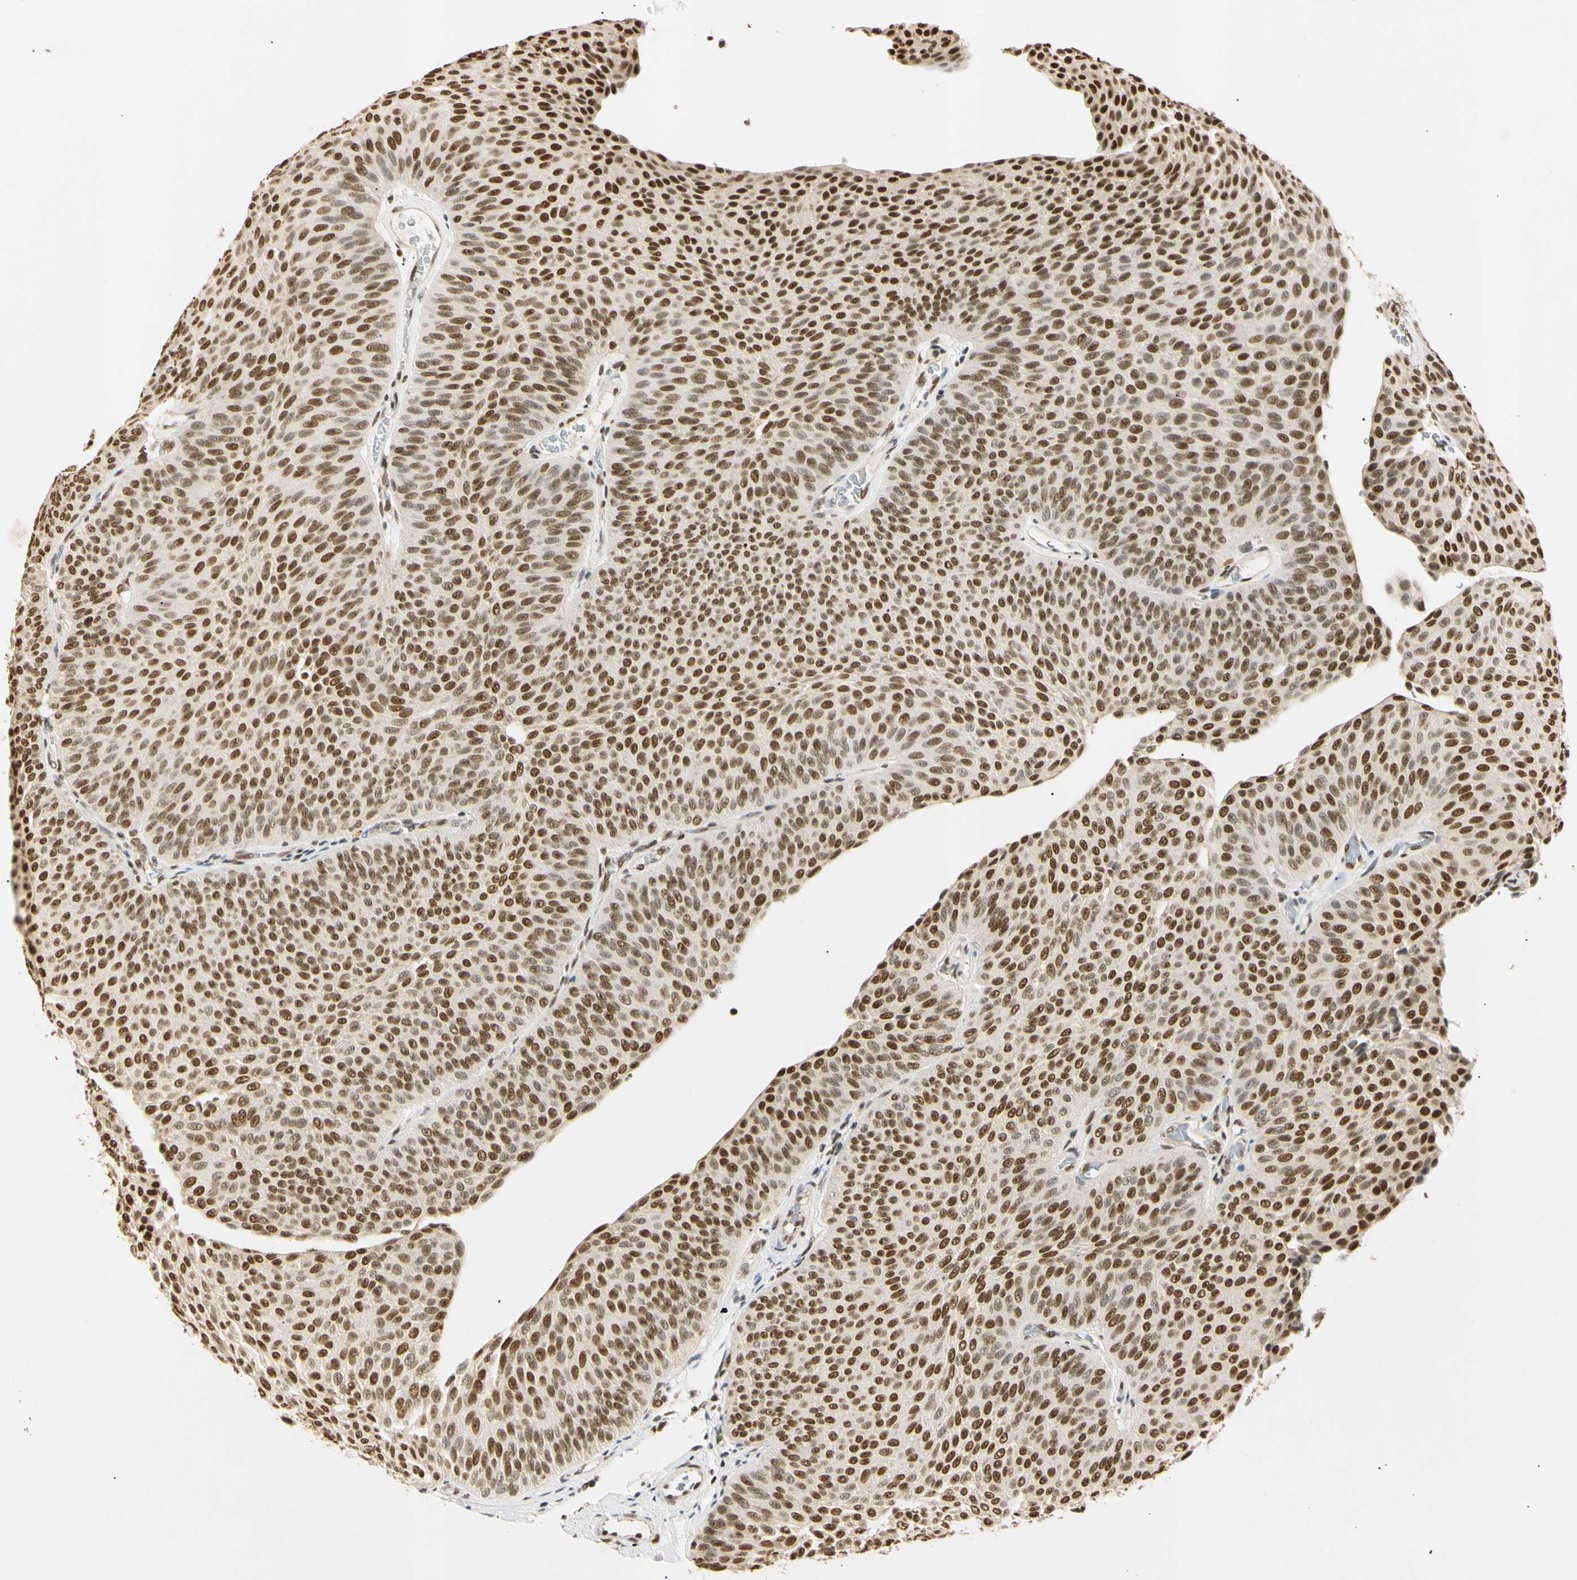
{"staining": {"intensity": "strong", "quantity": ">75%", "location": "nuclear"}, "tissue": "urothelial cancer", "cell_type": "Tumor cells", "image_type": "cancer", "snomed": [{"axis": "morphology", "description": "Urothelial carcinoma, Low grade"}, {"axis": "topography", "description": "Urinary bladder"}], "caption": "Urothelial cancer tissue reveals strong nuclear staining in approximately >75% of tumor cells, visualized by immunohistochemistry.", "gene": "SMARCA5", "patient": {"sex": "female", "age": 60}}